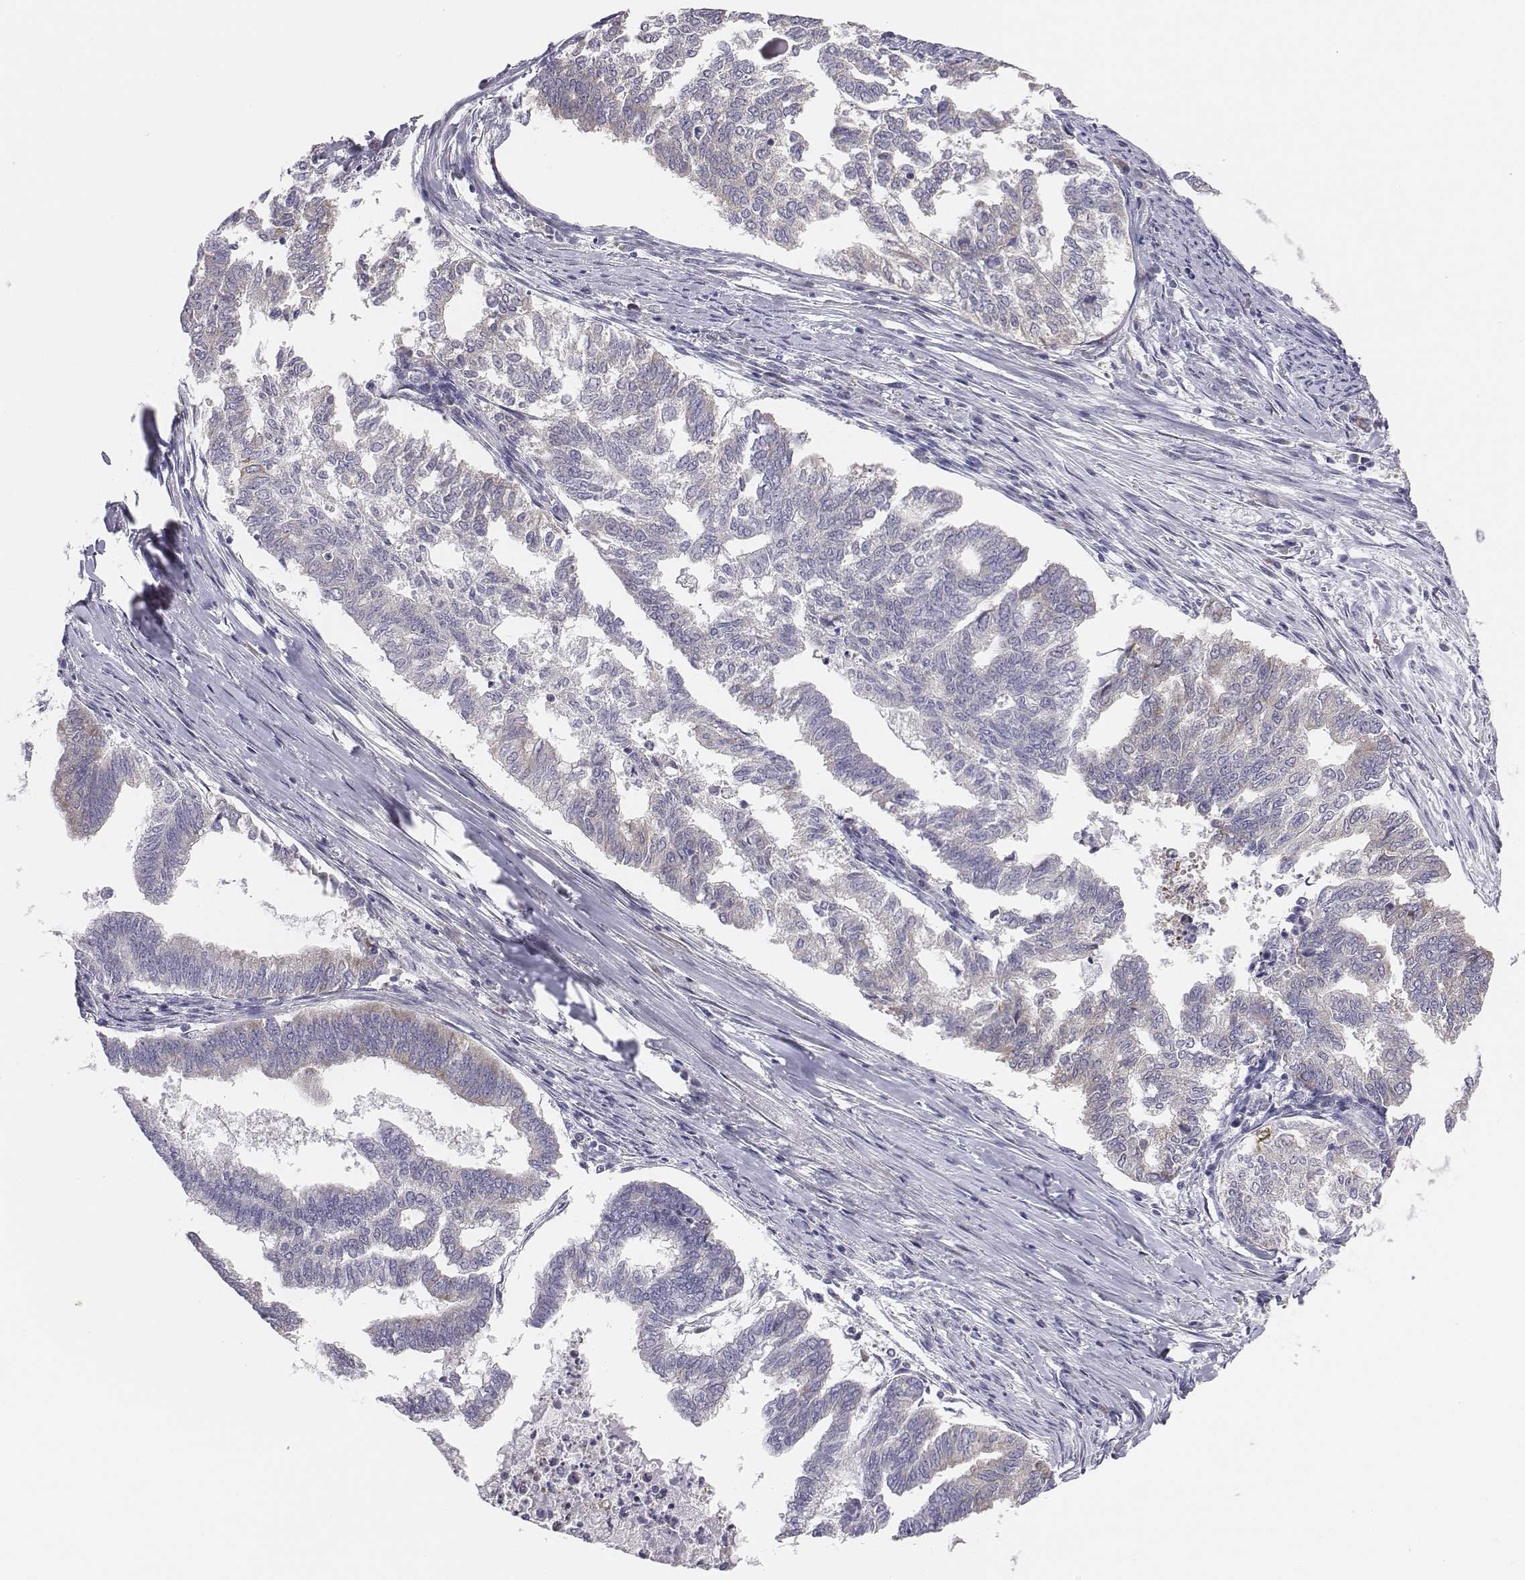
{"staining": {"intensity": "negative", "quantity": "none", "location": "none"}, "tissue": "endometrial cancer", "cell_type": "Tumor cells", "image_type": "cancer", "snomed": [{"axis": "morphology", "description": "Adenocarcinoma, NOS"}, {"axis": "topography", "description": "Endometrium"}], "caption": "Photomicrograph shows no significant protein staining in tumor cells of endometrial cancer.", "gene": "CHST14", "patient": {"sex": "female", "age": 79}}